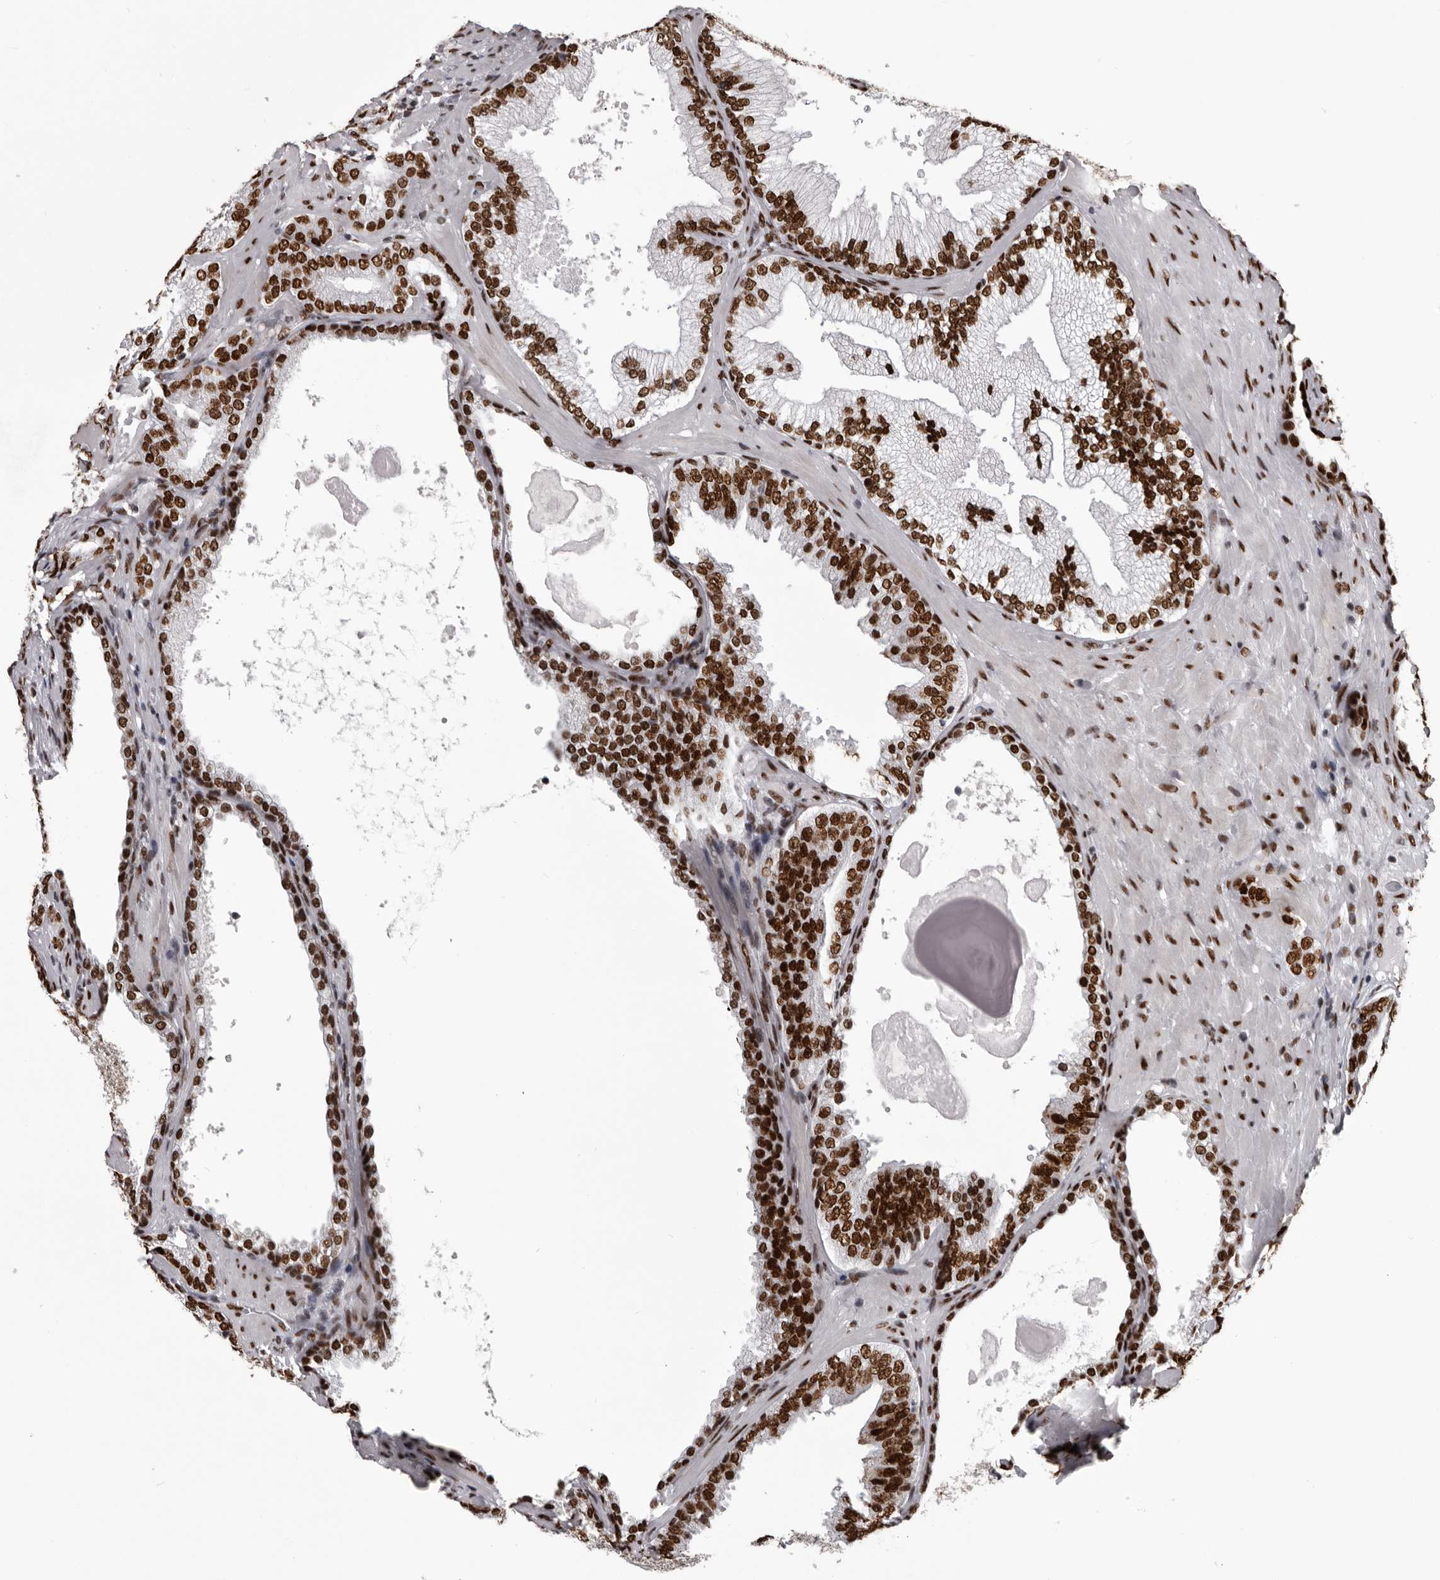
{"staining": {"intensity": "strong", "quantity": ">75%", "location": "nuclear"}, "tissue": "prostate cancer", "cell_type": "Tumor cells", "image_type": "cancer", "snomed": [{"axis": "morphology", "description": "Normal morphology"}, {"axis": "morphology", "description": "Adenocarcinoma, Low grade"}, {"axis": "topography", "description": "Prostate"}], "caption": "High-magnification brightfield microscopy of adenocarcinoma (low-grade) (prostate) stained with DAB (3,3'-diaminobenzidine) (brown) and counterstained with hematoxylin (blue). tumor cells exhibit strong nuclear staining is appreciated in approximately>75% of cells. (DAB (3,3'-diaminobenzidine) IHC, brown staining for protein, blue staining for nuclei).", "gene": "NUMA1", "patient": {"sex": "male", "age": 72}}